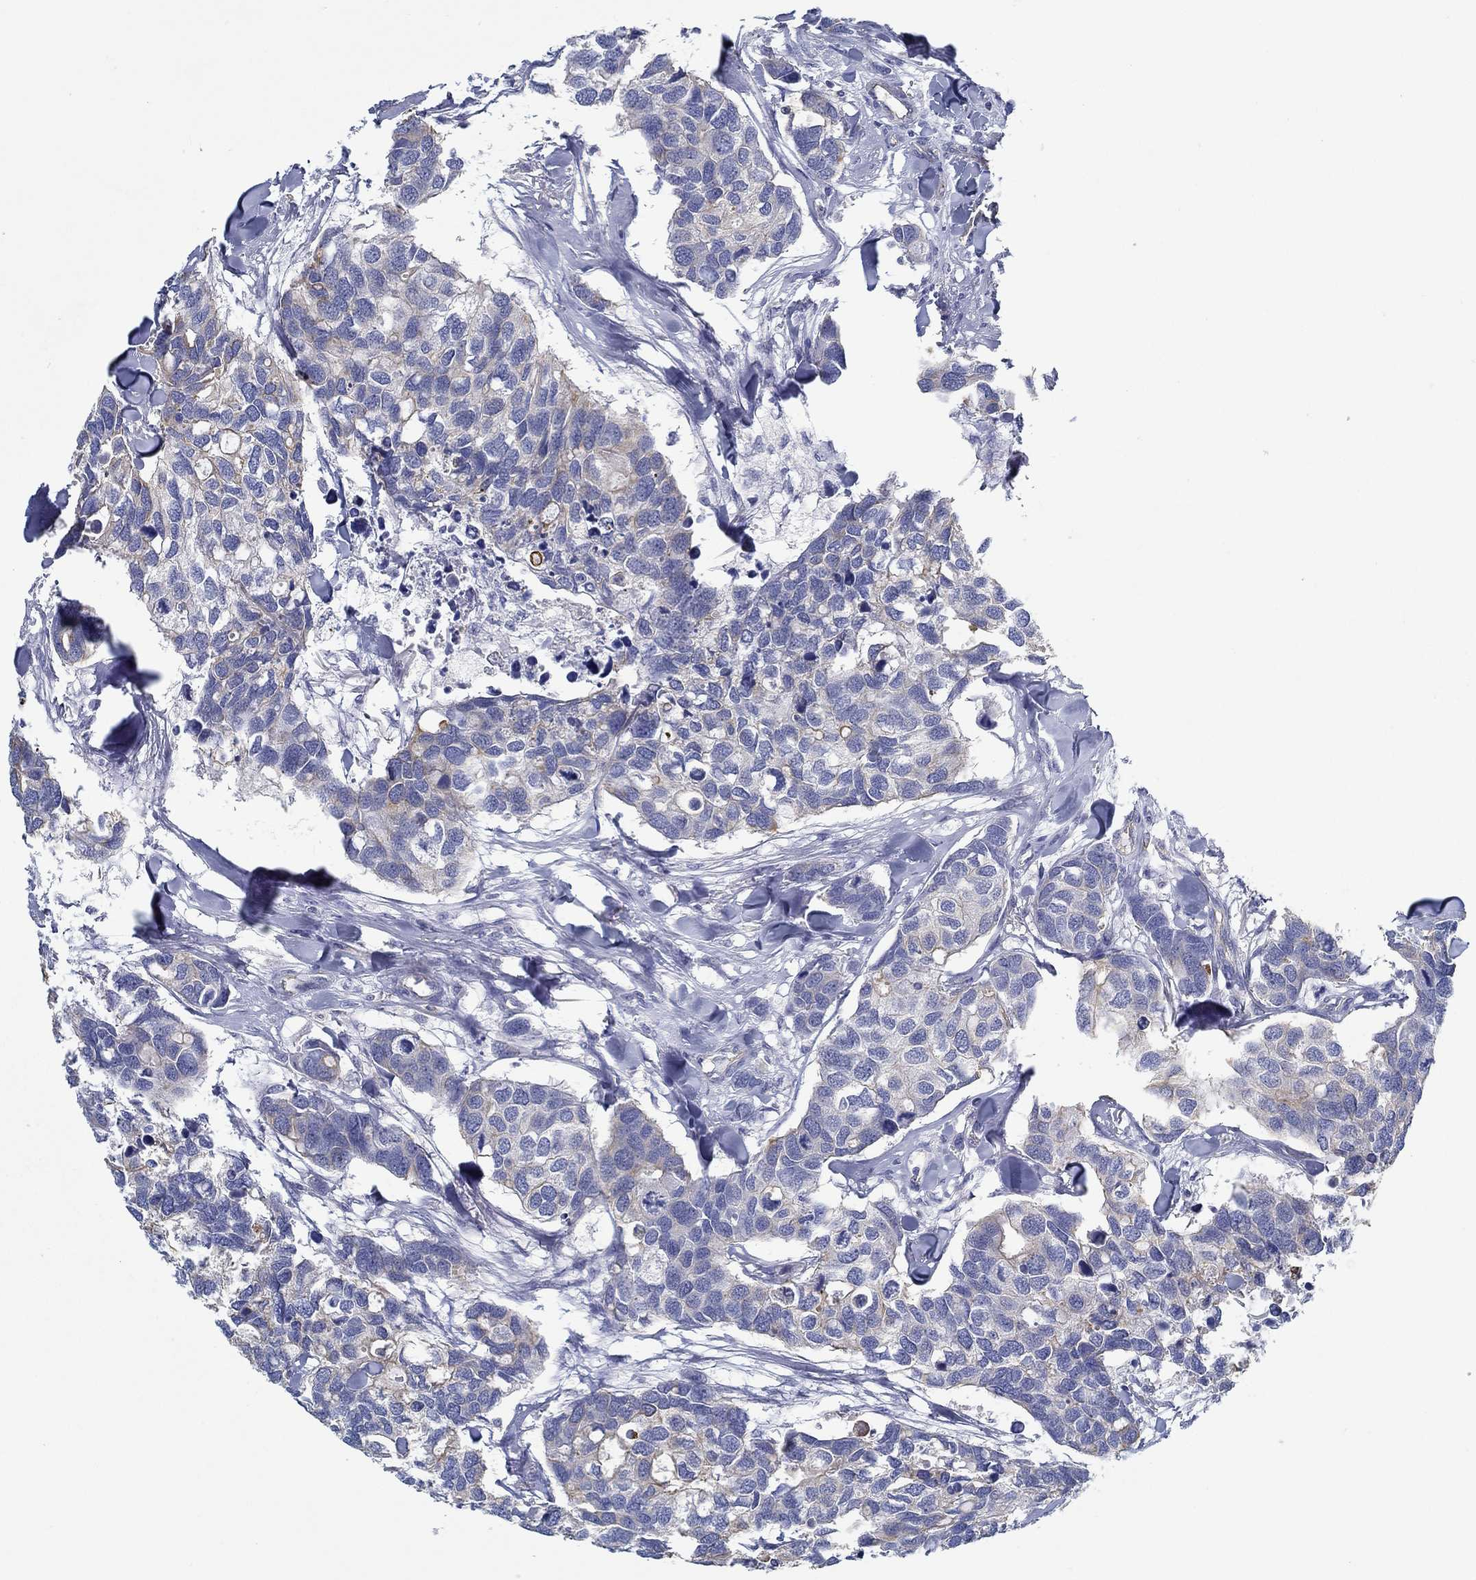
{"staining": {"intensity": "negative", "quantity": "none", "location": "none"}, "tissue": "breast cancer", "cell_type": "Tumor cells", "image_type": "cancer", "snomed": [{"axis": "morphology", "description": "Duct carcinoma"}, {"axis": "topography", "description": "Breast"}], "caption": "Tumor cells are negative for protein expression in human breast cancer.", "gene": "BBOF1", "patient": {"sex": "female", "age": 83}}